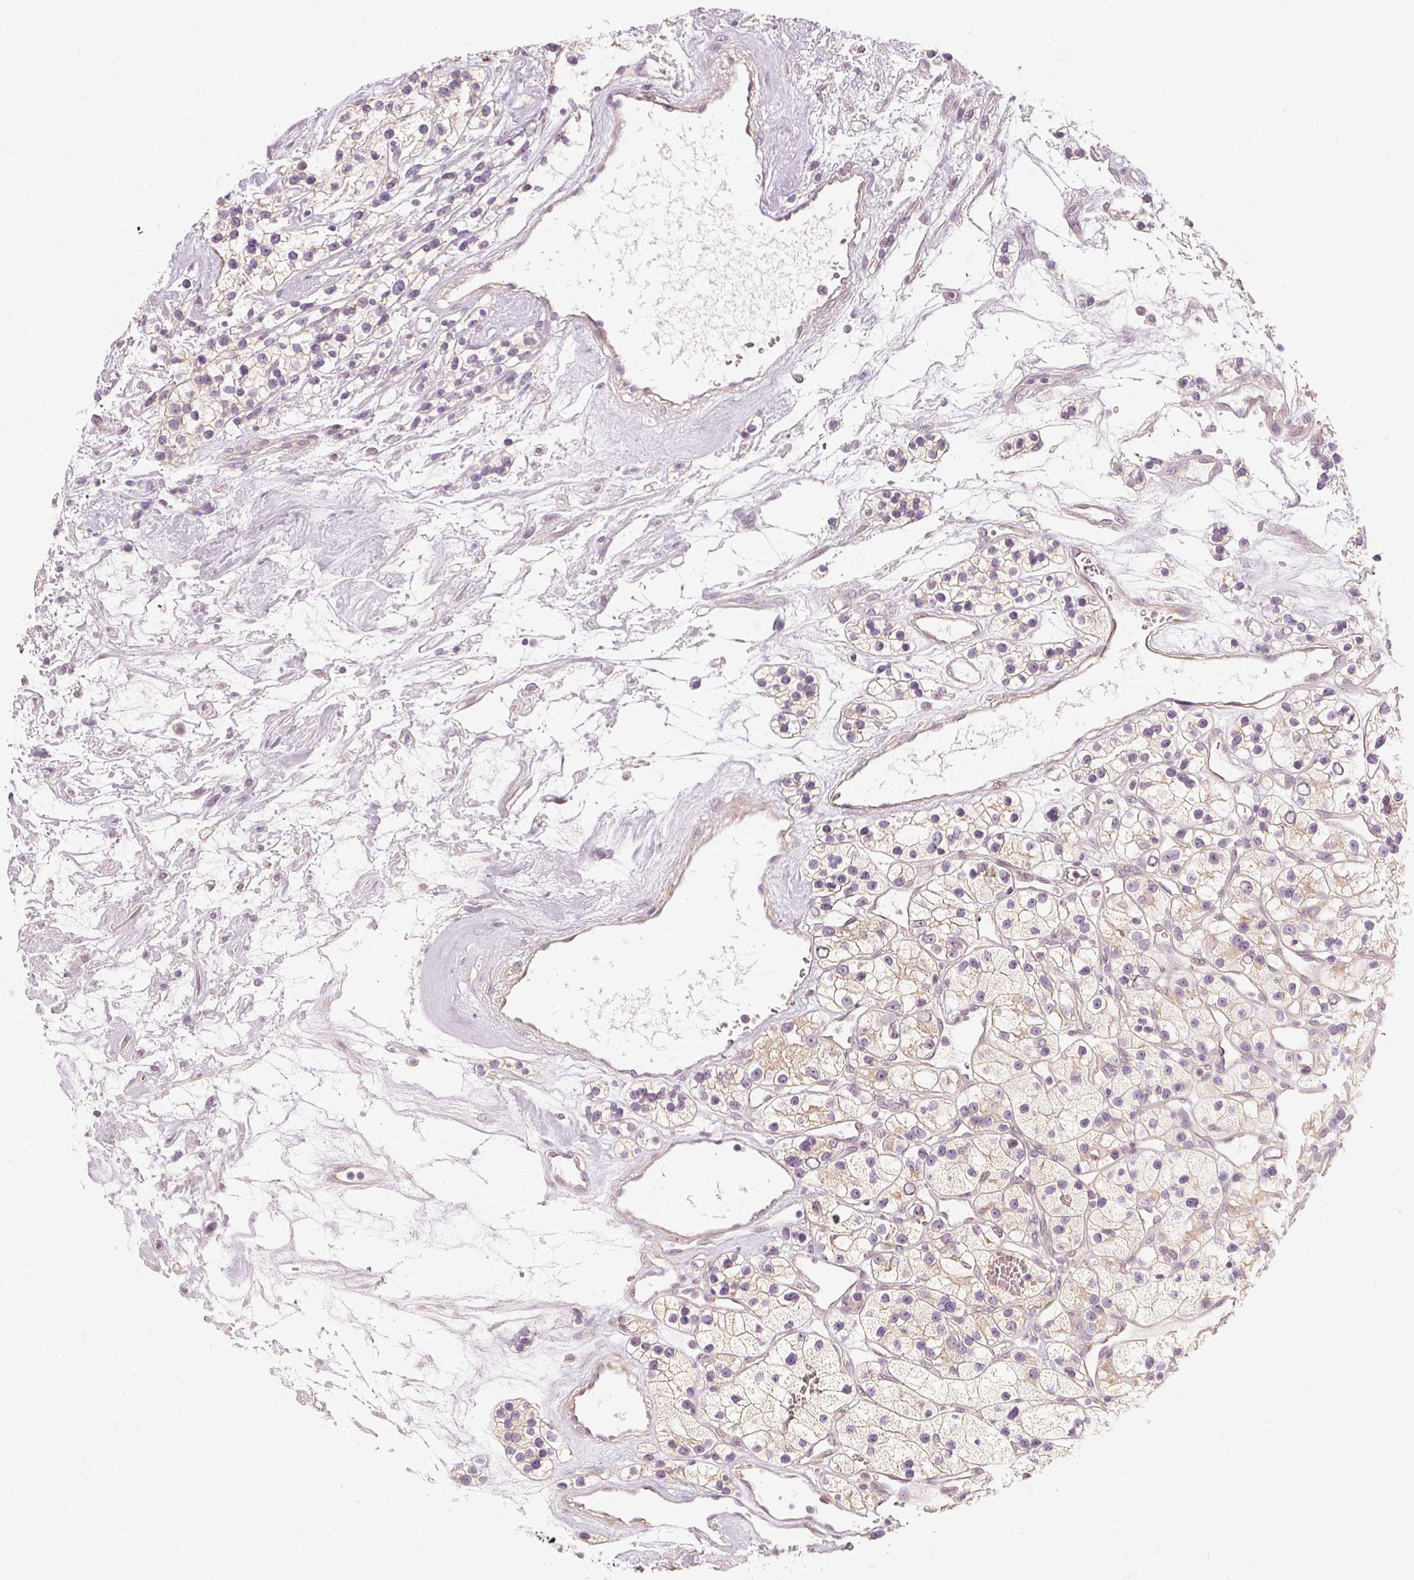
{"staining": {"intensity": "weak", "quantity": ">75%", "location": "cytoplasmic/membranous"}, "tissue": "renal cancer", "cell_type": "Tumor cells", "image_type": "cancer", "snomed": [{"axis": "morphology", "description": "Adenocarcinoma, NOS"}, {"axis": "topography", "description": "Kidney"}], "caption": "A photomicrograph of renal adenocarcinoma stained for a protein exhibits weak cytoplasmic/membranous brown staining in tumor cells.", "gene": "CAPN3", "patient": {"sex": "female", "age": 57}}